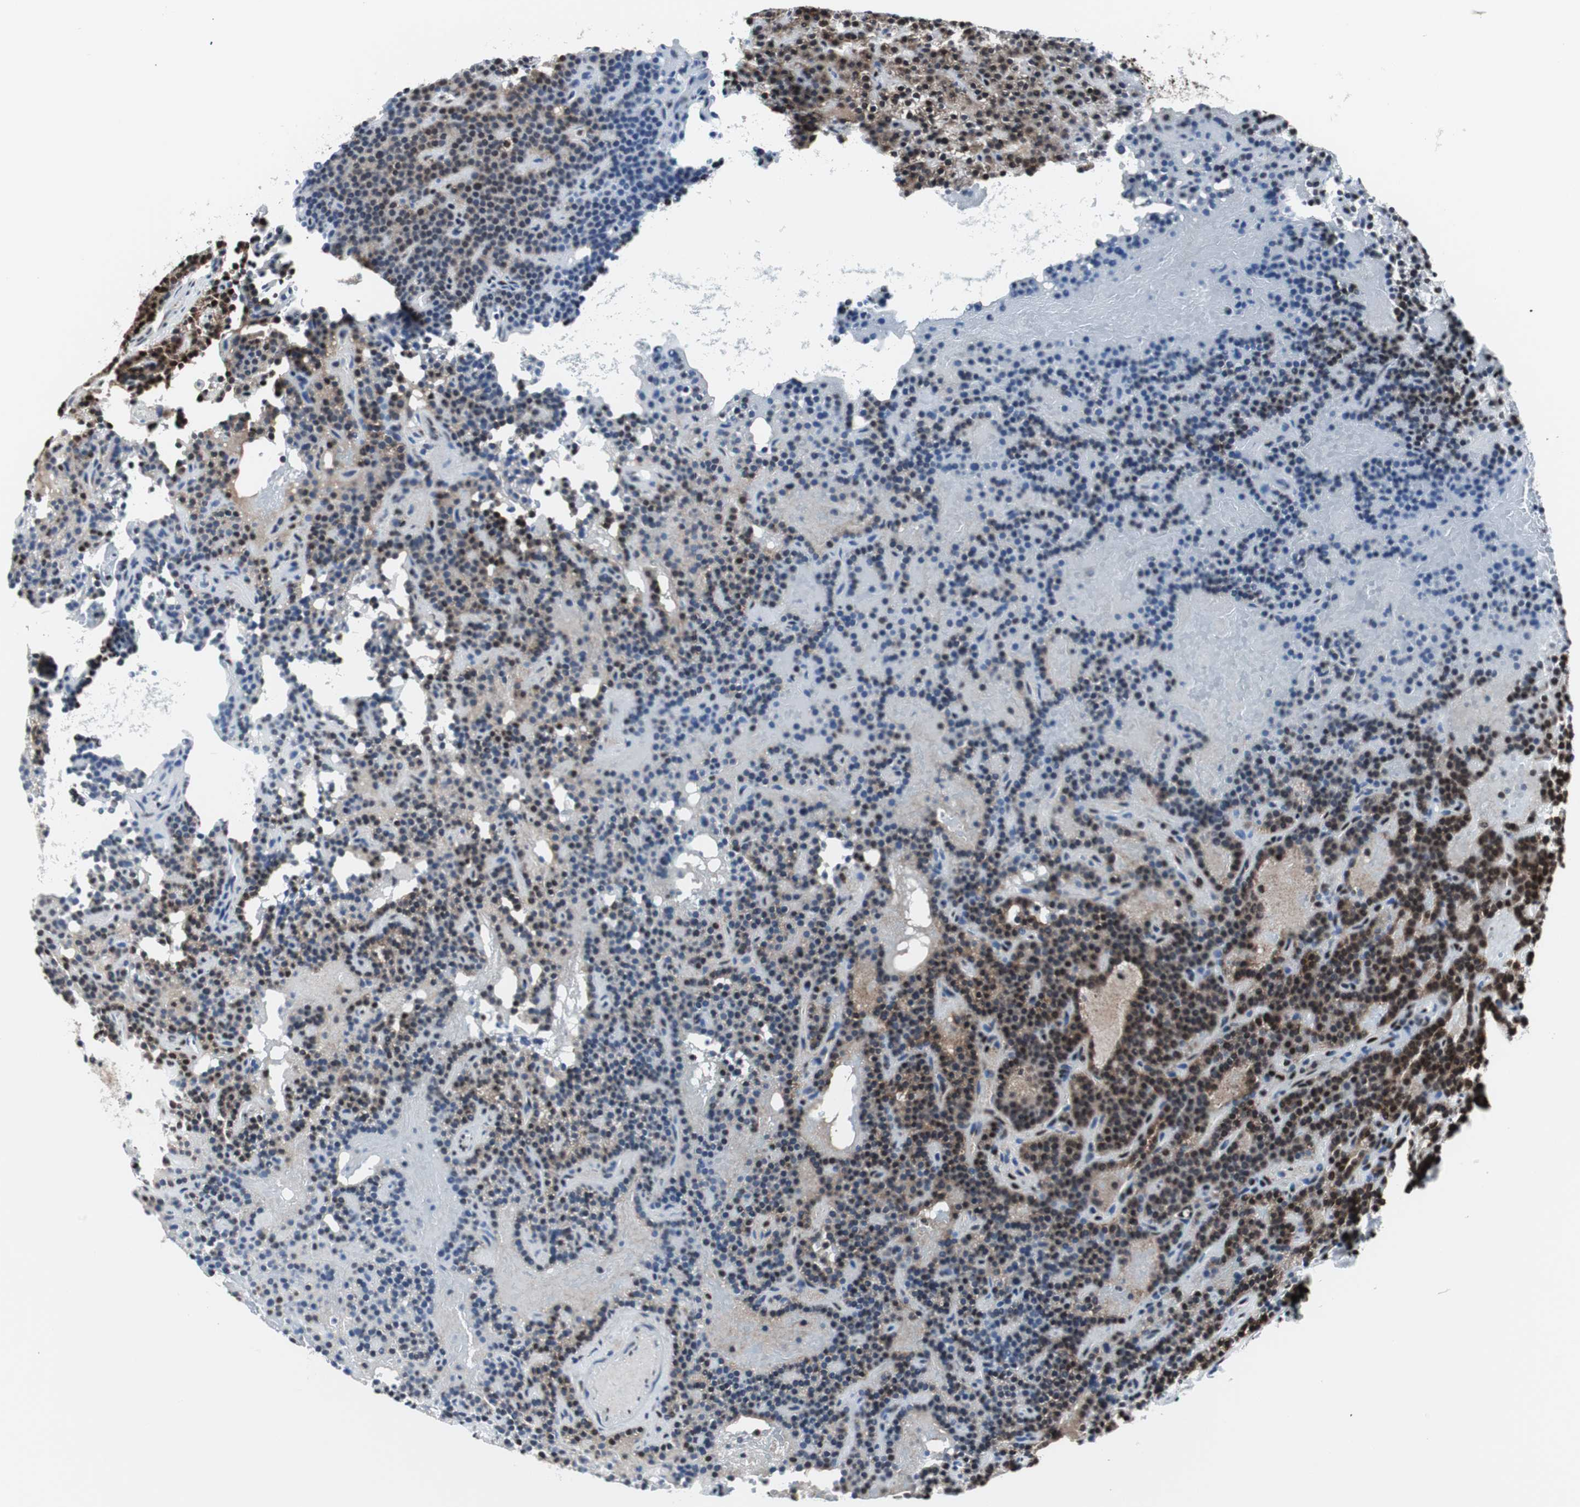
{"staining": {"intensity": "strong", "quantity": "25%-75%", "location": "cytoplasmic/membranous,nuclear"}, "tissue": "parathyroid gland", "cell_type": "Glandular cells", "image_type": "normal", "snomed": [{"axis": "morphology", "description": "Normal tissue, NOS"}, {"axis": "topography", "description": "Parathyroid gland"}], "caption": "Parathyroid gland stained with a brown dye demonstrates strong cytoplasmic/membranous,nuclear positive positivity in approximately 25%-75% of glandular cells.", "gene": "NCL", "patient": {"sex": "male", "age": 66}}